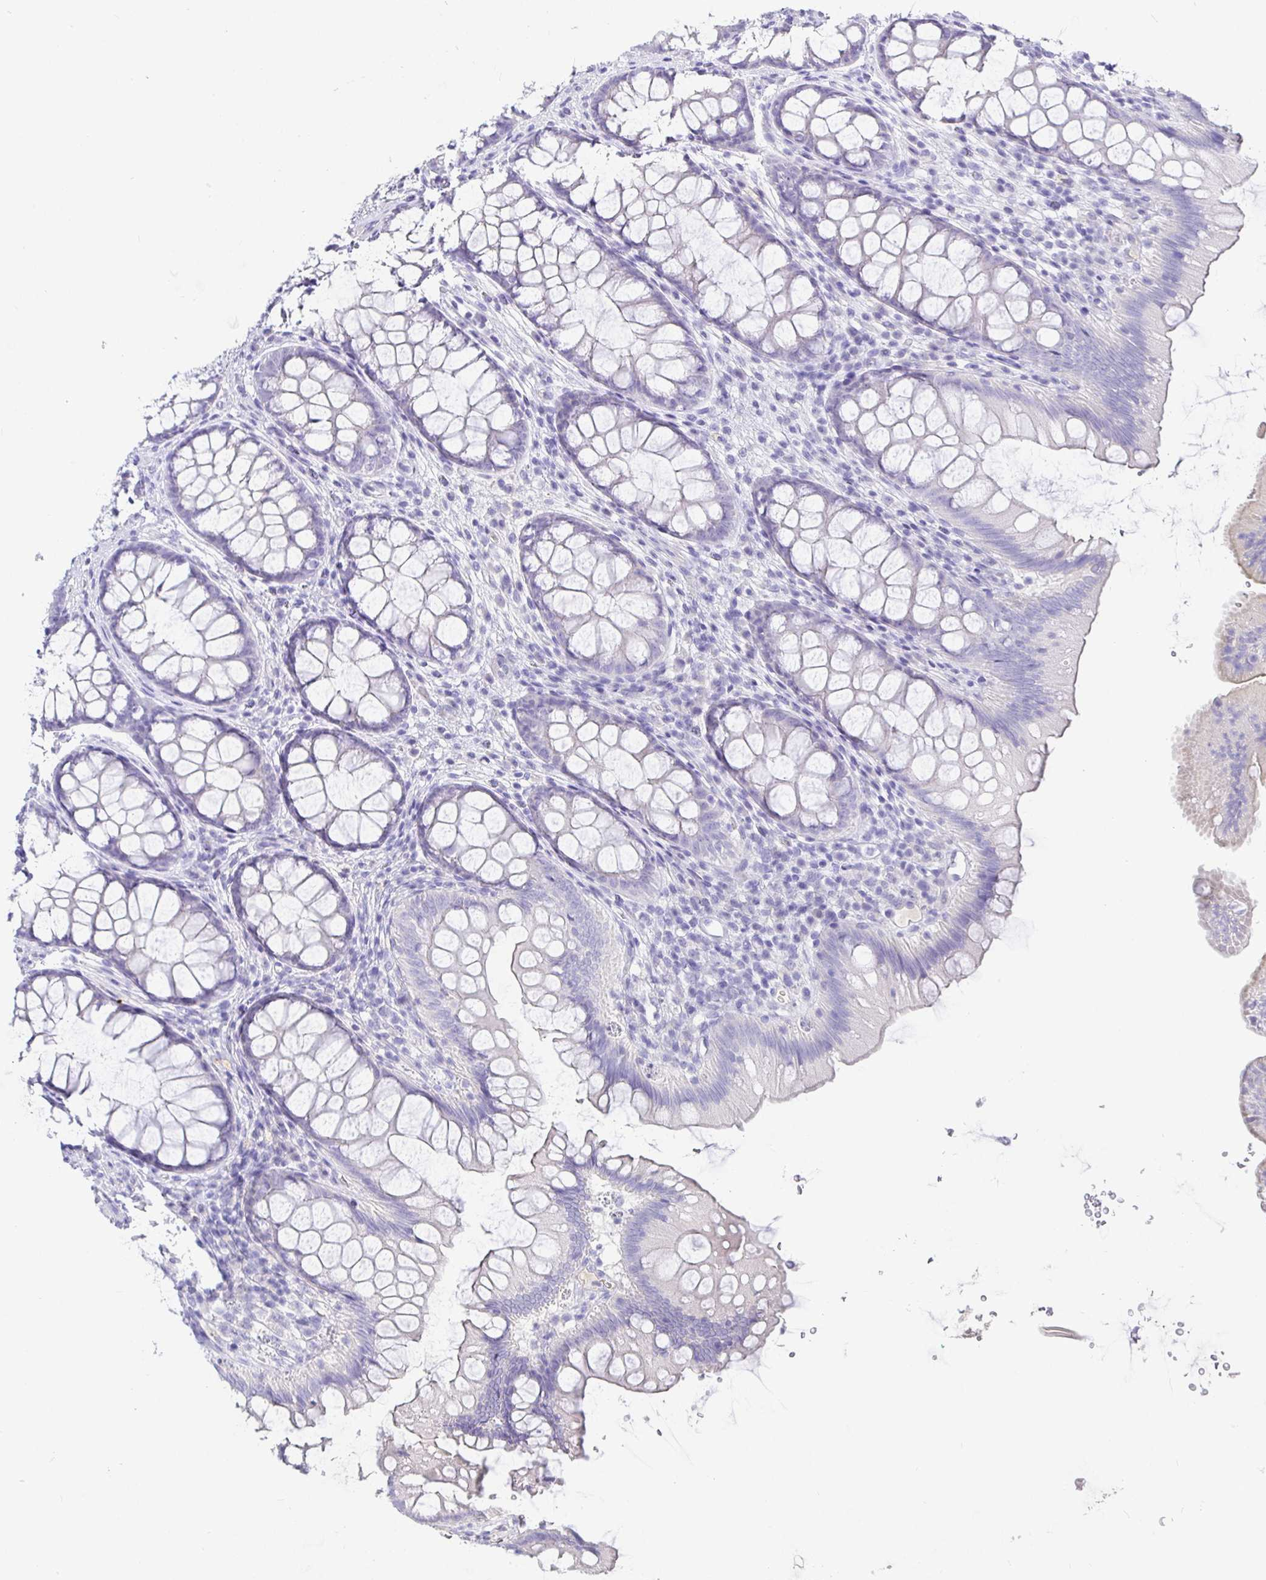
{"staining": {"intensity": "negative", "quantity": "none", "location": "none"}, "tissue": "colon", "cell_type": "Endothelial cells", "image_type": "normal", "snomed": [{"axis": "morphology", "description": "Normal tissue, NOS"}, {"axis": "morphology", "description": "Adenoma, NOS"}, {"axis": "topography", "description": "Soft tissue"}, {"axis": "topography", "description": "Colon"}], "caption": "A high-resolution micrograph shows immunohistochemistry (IHC) staining of benign colon, which exhibits no significant expression in endothelial cells. (DAB immunohistochemistry visualized using brightfield microscopy, high magnification).", "gene": "TPTE", "patient": {"sex": "male", "age": 47}}